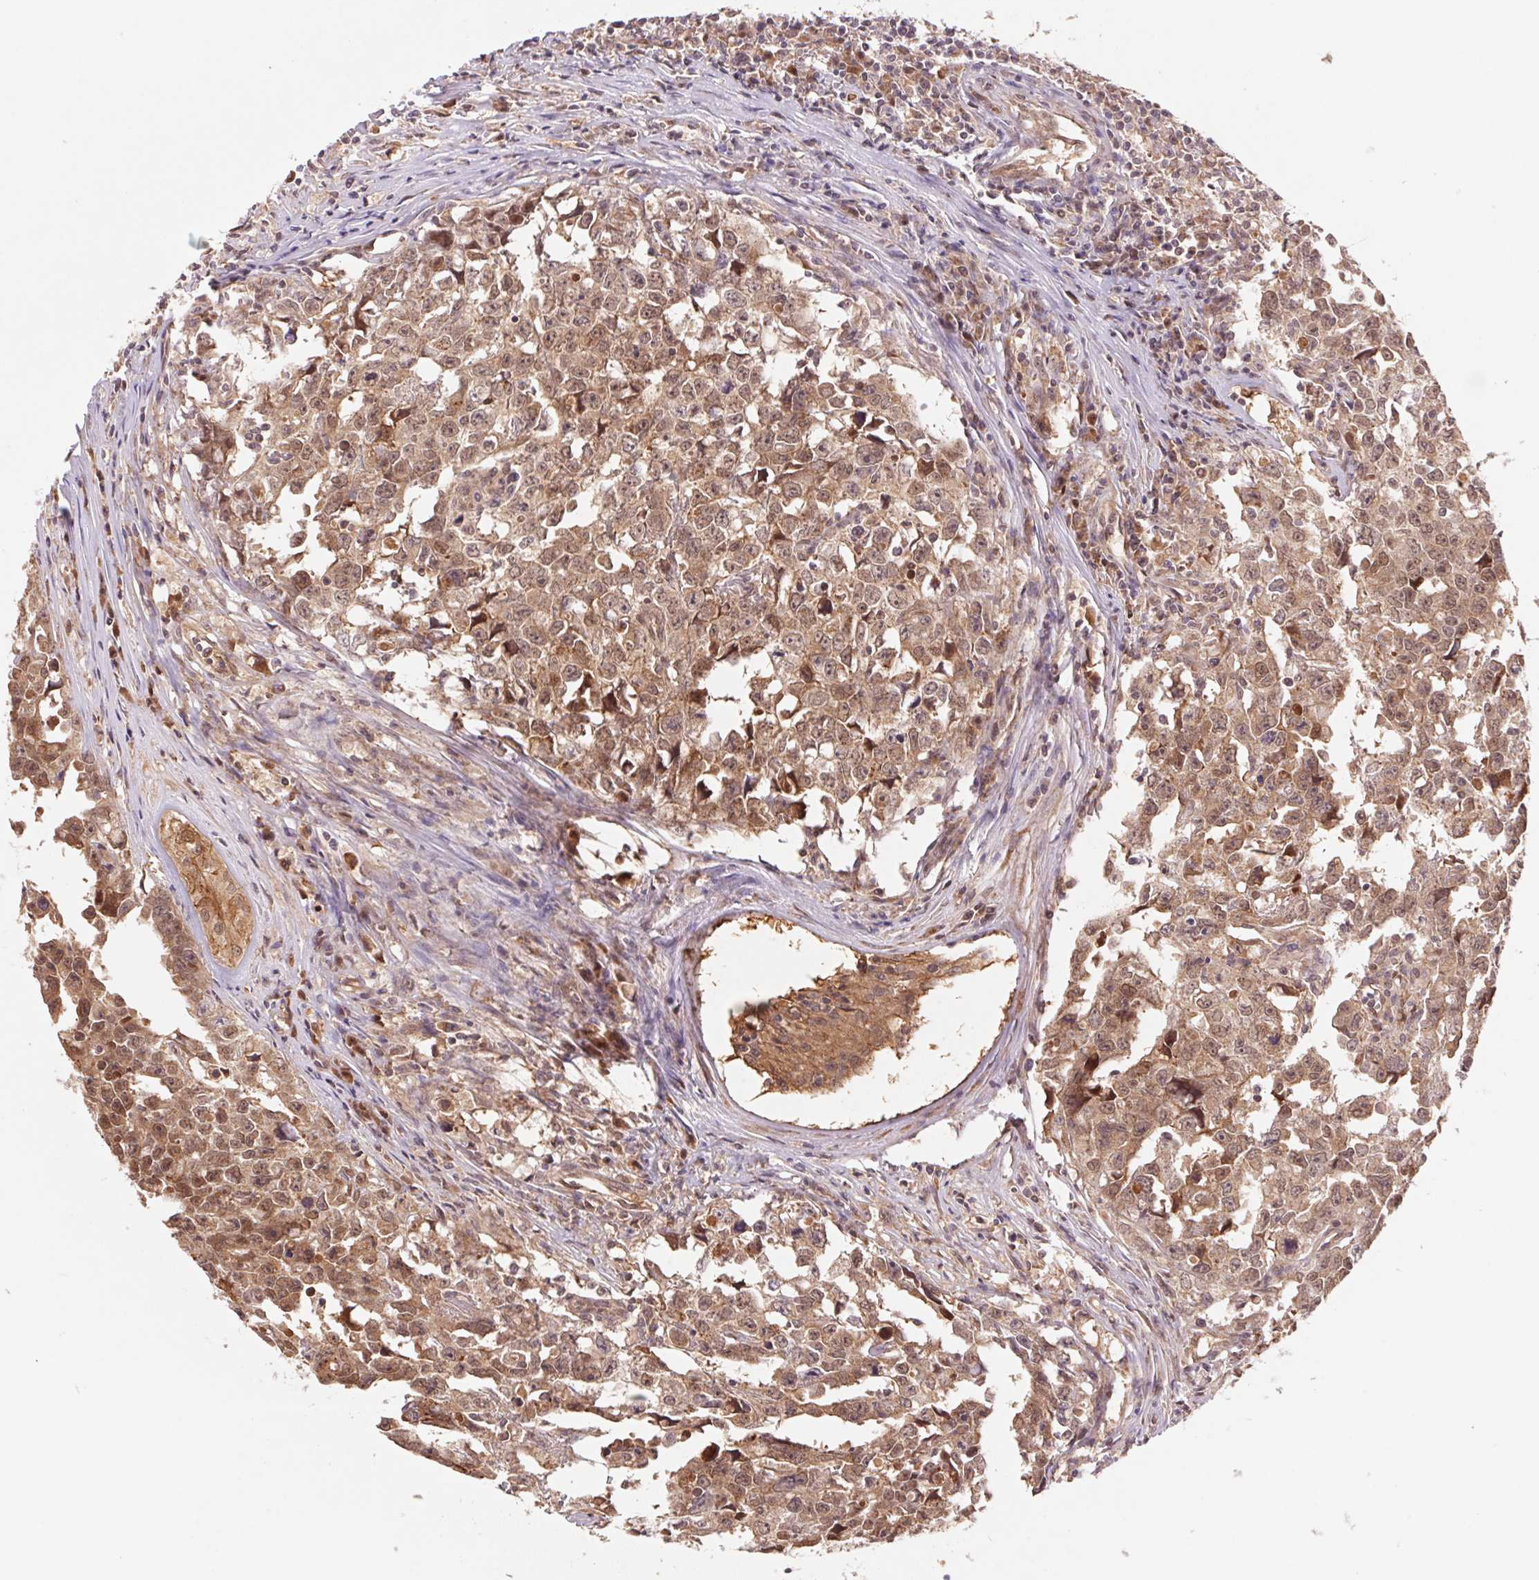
{"staining": {"intensity": "moderate", "quantity": ">75%", "location": "cytoplasmic/membranous,nuclear"}, "tissue": "testis cancer", "cell_type": "Tumor cells", "image_type": "cancer", "snomed": [{"axis": "morphology", "description": "Carcinoma, Embryonal, NOS"}, {"axis": "topography", "description": "Testis"}], "caption": "Immunohistochemistry (IHC) image of neoplastic tissue: human testis embryonal carcinoma stained using immunohistochemistry (IHC) displays medium levels of moderate protein expression localized specifically in the cytoplasmic/membranous and nuclear of tumor cells, appearing as a cytoplasmic/membranous and nuclear brown color.", "gene": "RRM1", "patient": {"sex": "male", "age": 22}}